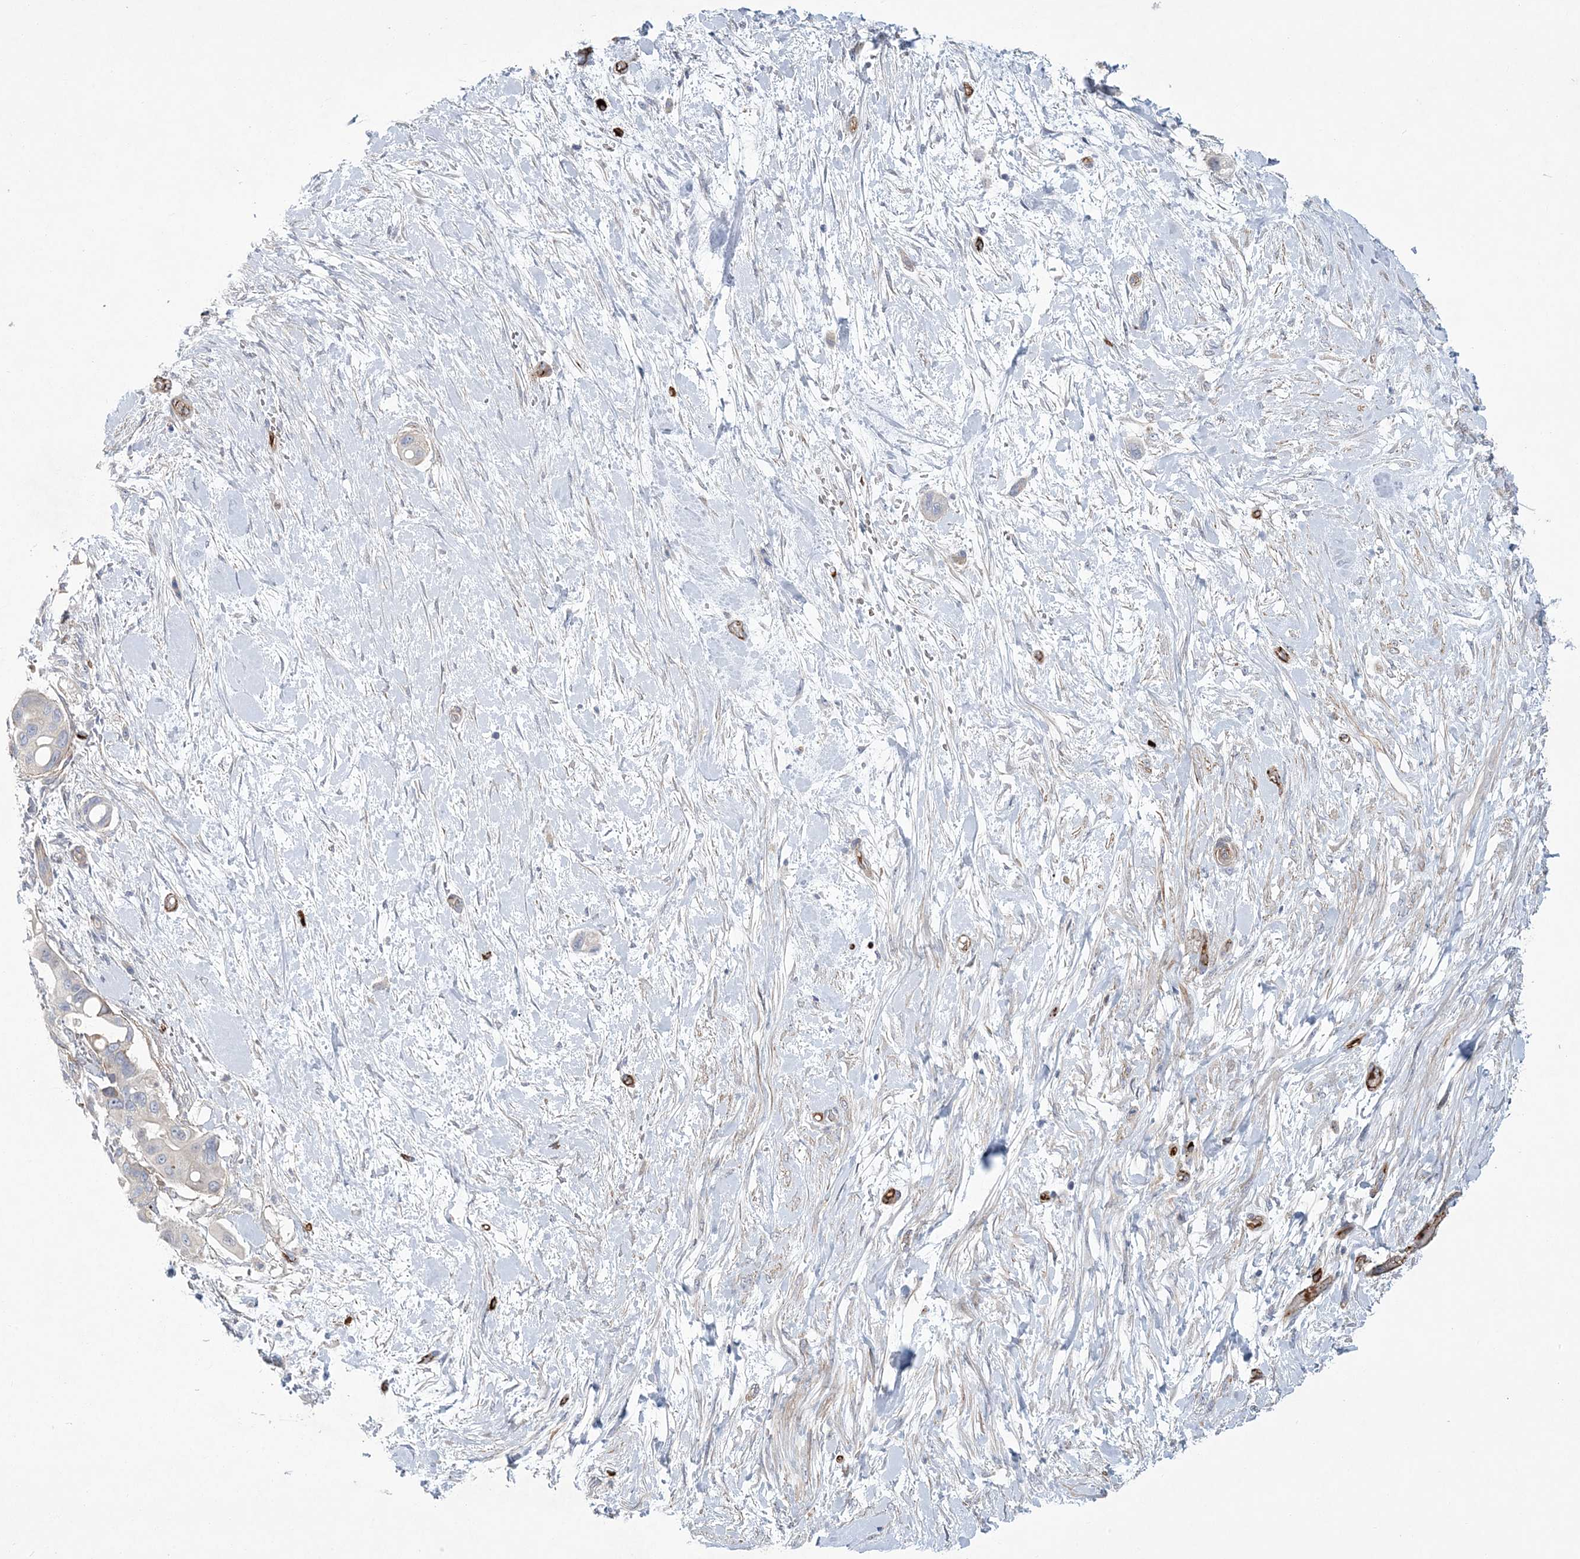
{"staining": {"intensity": "negative", "quantity": "none", "location": "none"}, "tissue": "pancreatic cancer", "cell_type": "Tumor cells", "image_type": "cancer", "snomed": [{"axis": "morphology", "description": "Adenocarcinoma, NOS"}, {"axis": "topography", "description": "Pancreas"}], "caption": "Human adenocarcinoma (pancreatic) stained for a protein using immunohistochemistry (IHC) demonstrates no positivity in tumor cells.", "gene": "CALN1", "patient": {"sex": "male", "age": 68}}